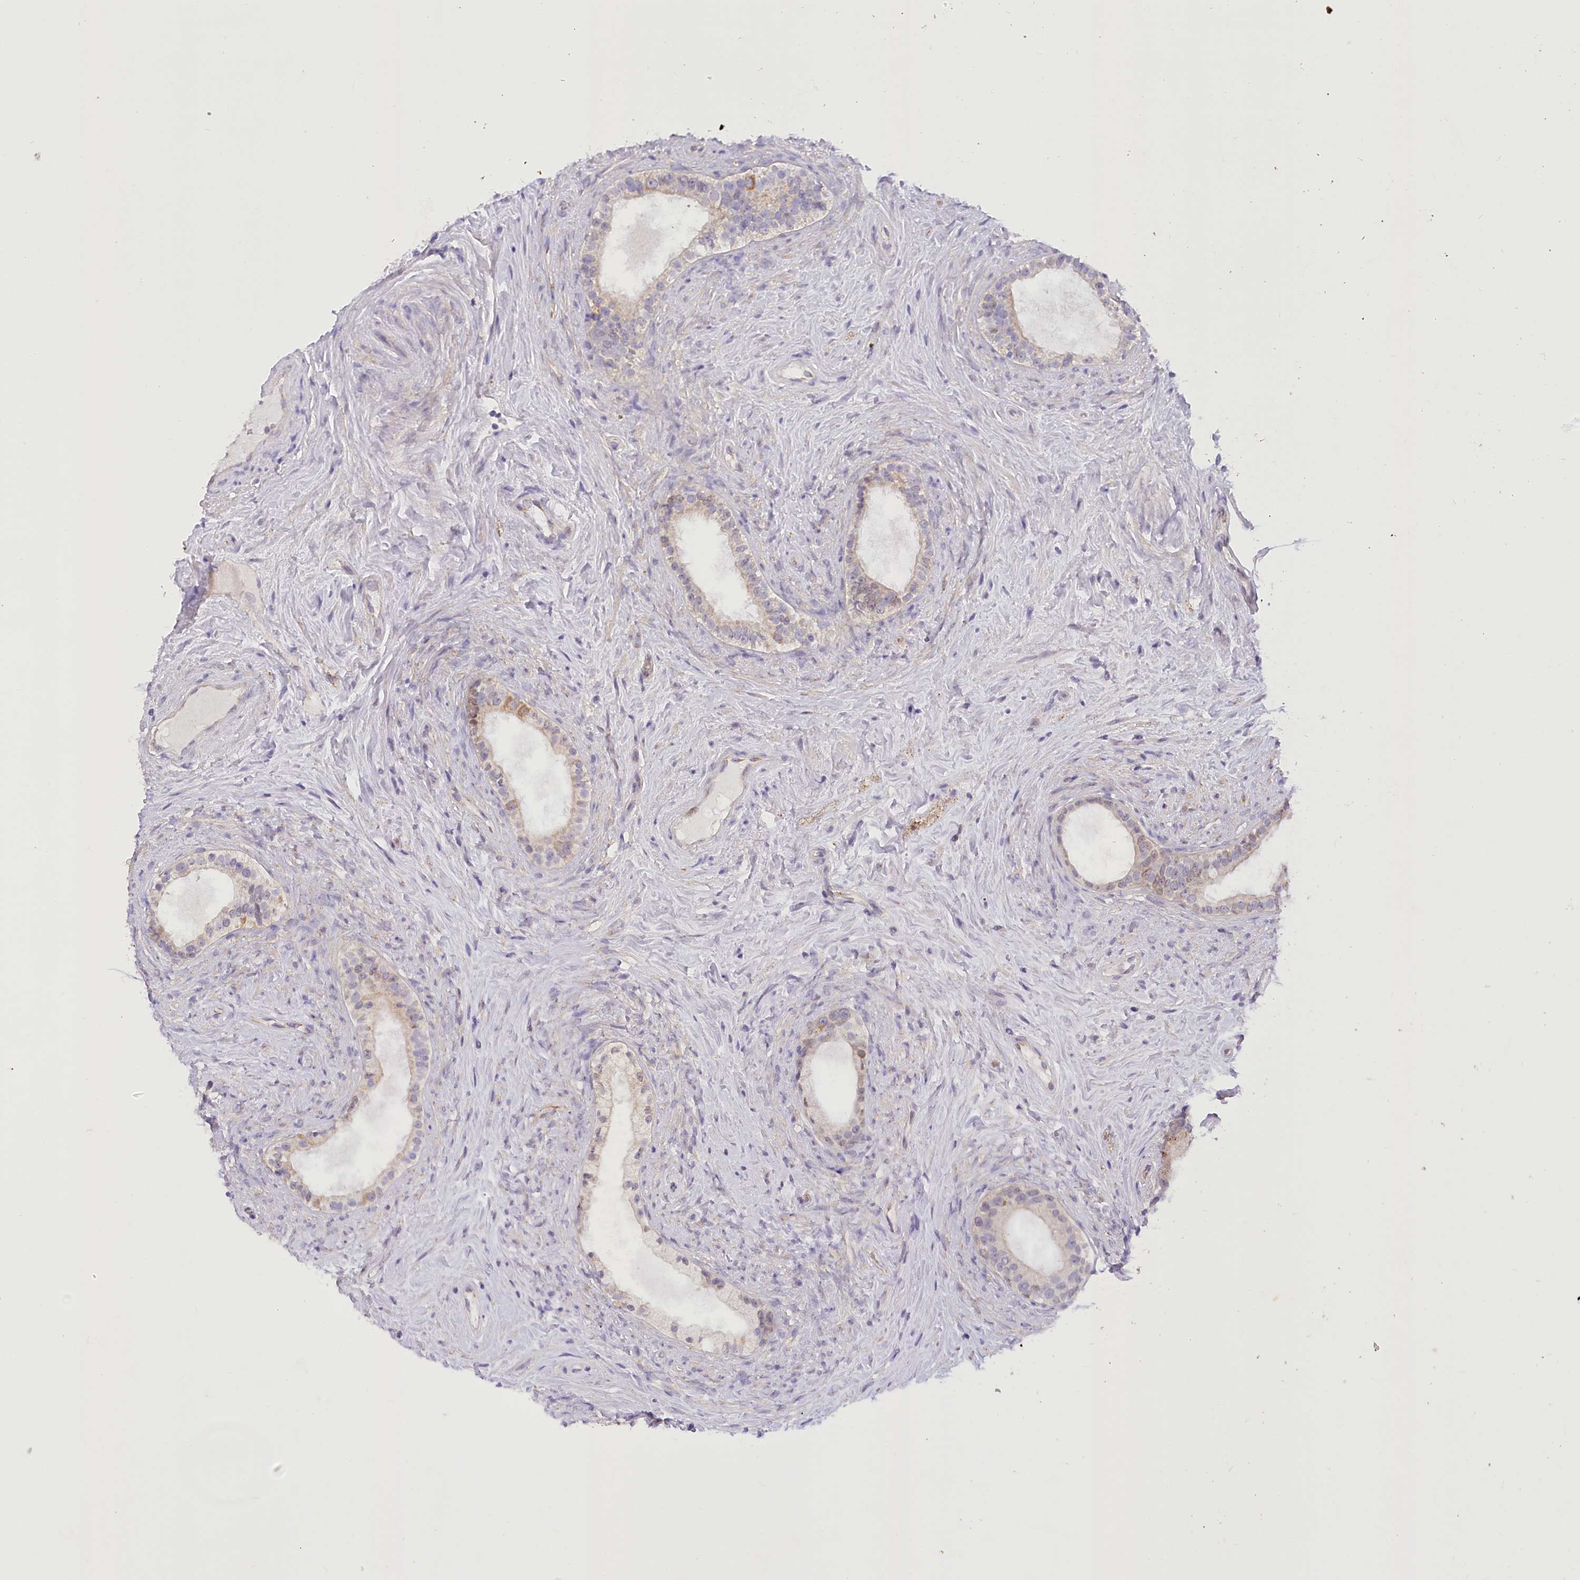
{"staining": {"intensity": "moderate", "quantity": "<25%", "location": "cytoplasmic/membranous"}, "tissue": "epididymis", "cell_type": "Glandular cells", "image_type": "normal", "snomed": [{"axis": "morphology", "description": "Normal tissue, NOS"}, {"axis": "topography", "description": "Epididymis"}], "caption": "The immunohistochemical stain highlights moderate cytoplasmic/membranous staining in glandular cells of normal epididymis. Using DAB (3,3'-diaminobenzidine) (brown) and hematoxylin (blue) stains, captured at high magnification using brightfield microscopy.", "gene": "DCUN1D1", "patient": {"sex": "male", "age": 84}}